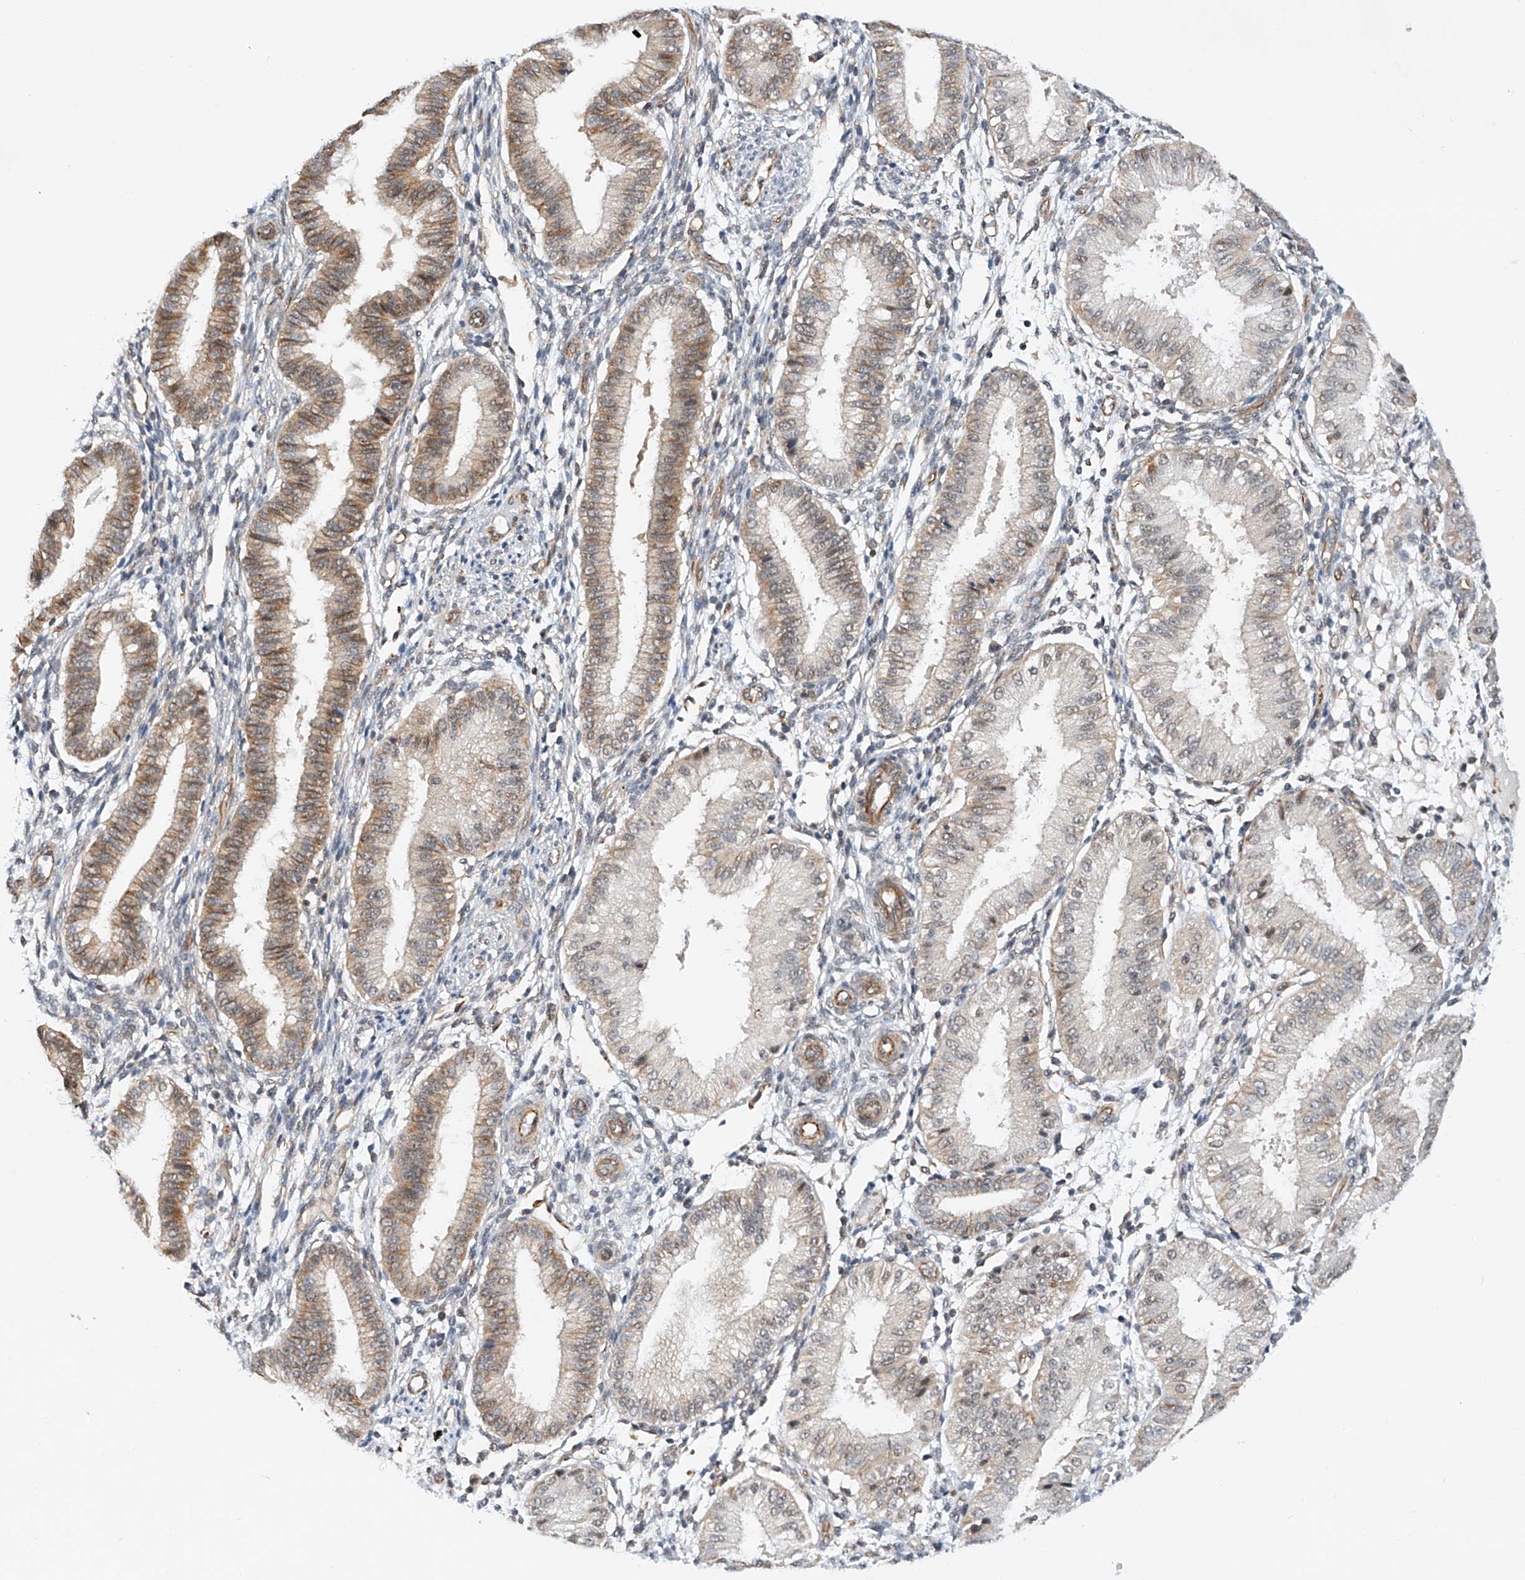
{"staining": {"intensity": "weak", "quantity": "<25%", "location": "cytoplasmic/membranous"}, "tissue": "endometrium", "cell_type": "Cells in endometrial stroma", "image_type": "normal", "snomed": [{"axis": "morphology", "description": "Normal tissue, NOS"}, {"axis": "topography", "description": "Endometrium"}], "caption": "DAB immunohistochemical staining of benign endometrium reveals no significant staining in cells in endometrial stroma. (DAB immunohistochemistry with hematoxylin counter stain).", "gene": "AMD1", "patient": {"sex": "female", "age": 39}}